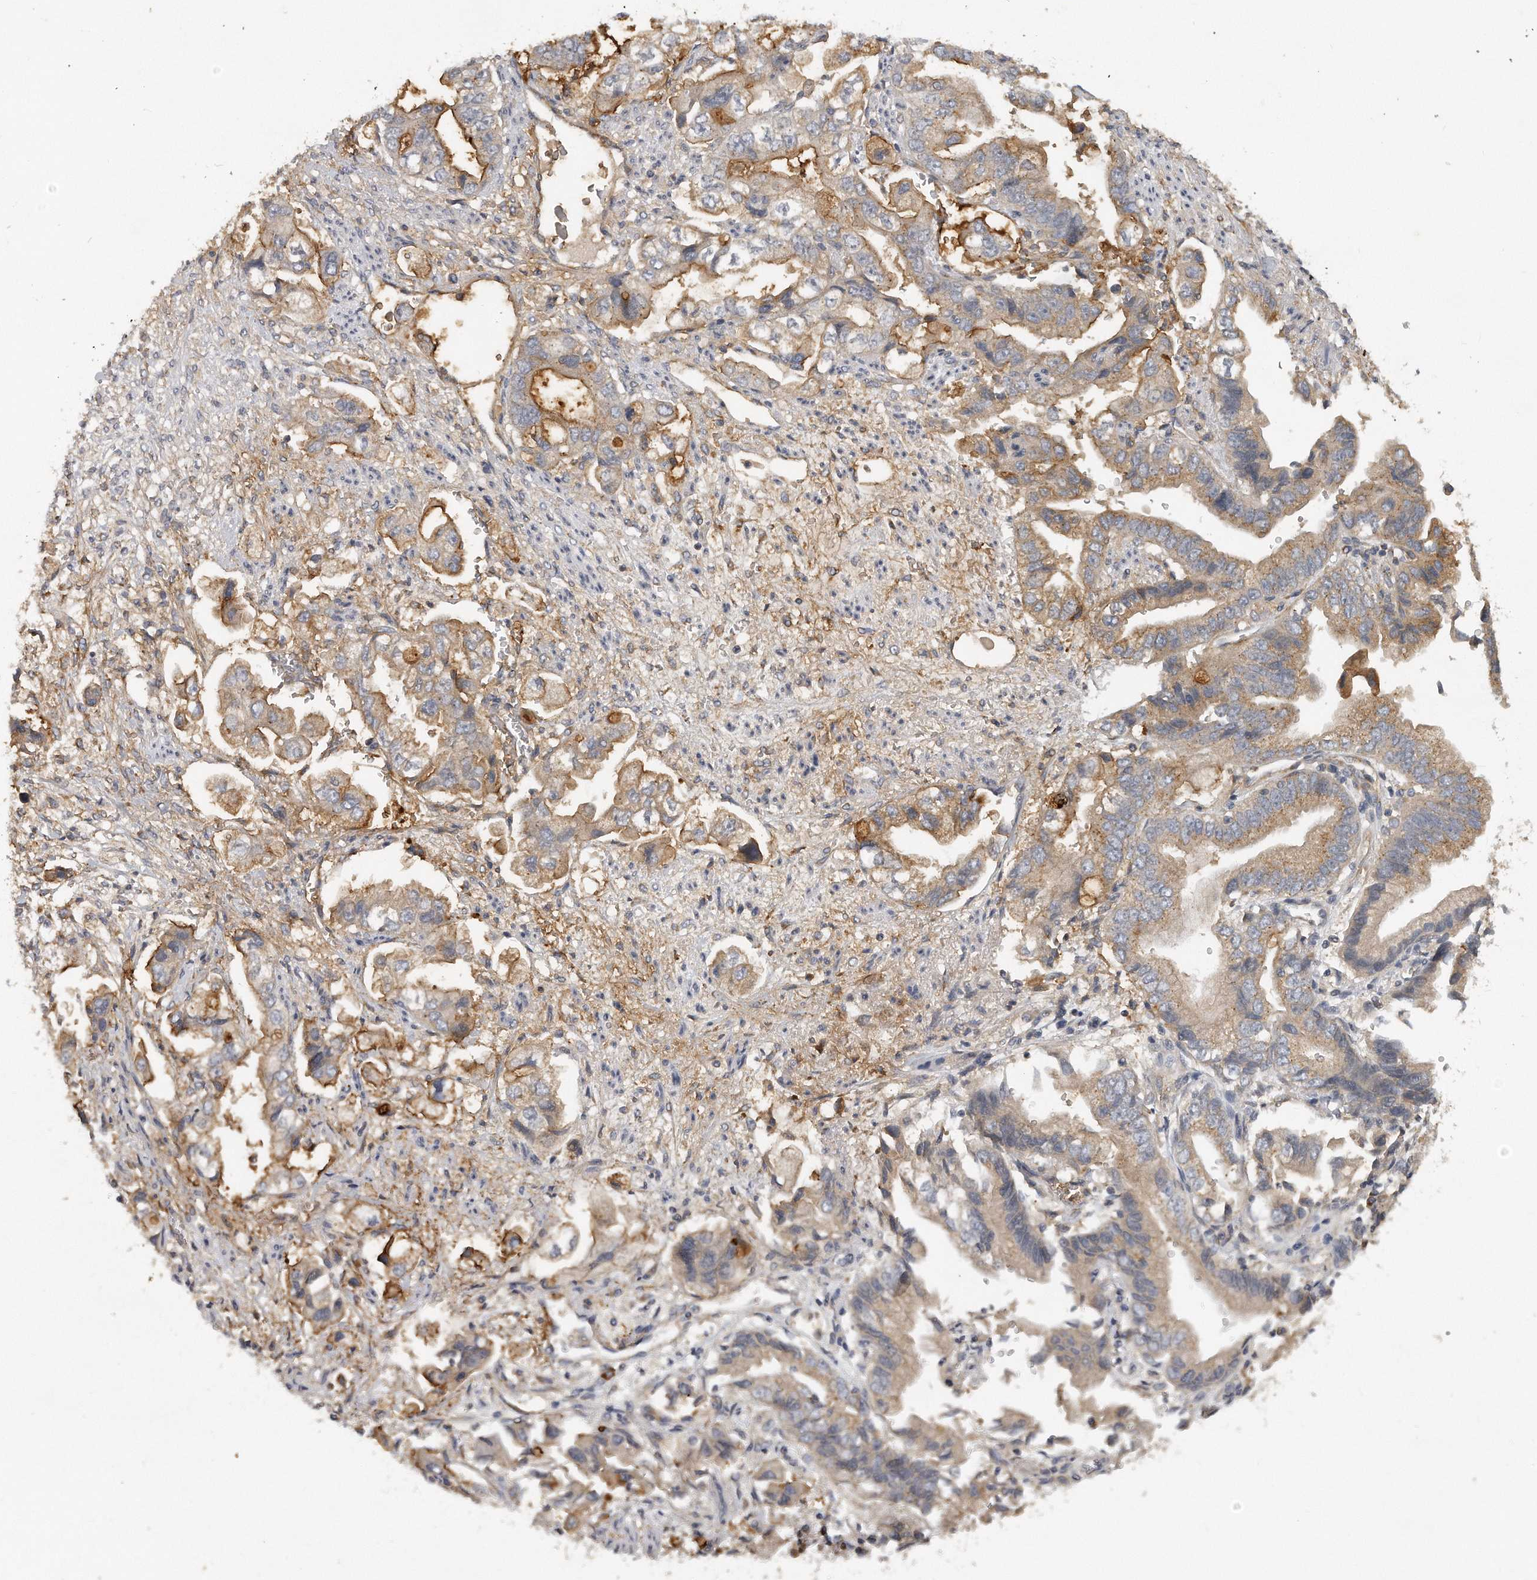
{"staining": {"intensity": "moderate", "quantity": ">75%", "location": "cytoplasmic/membranous"}, "tissue": "stomach cancer", "cell_type": "Tumor cells", "image_type": "cancer", "snomed": [{"axis": "morphology", "description": "Adenocarcinoma, NOS"}, {"axis": "topography", "description": "Stomach"}], "caption": "This photomicrograph demonstrates immunohistochemistry staining of human stomach cancer, with medium moderate cytoplasmic/membranous staining in about >75% of tumor cells.", "gene": "TRAPPC14", "patient": {"sex": "male", "age": 62}}